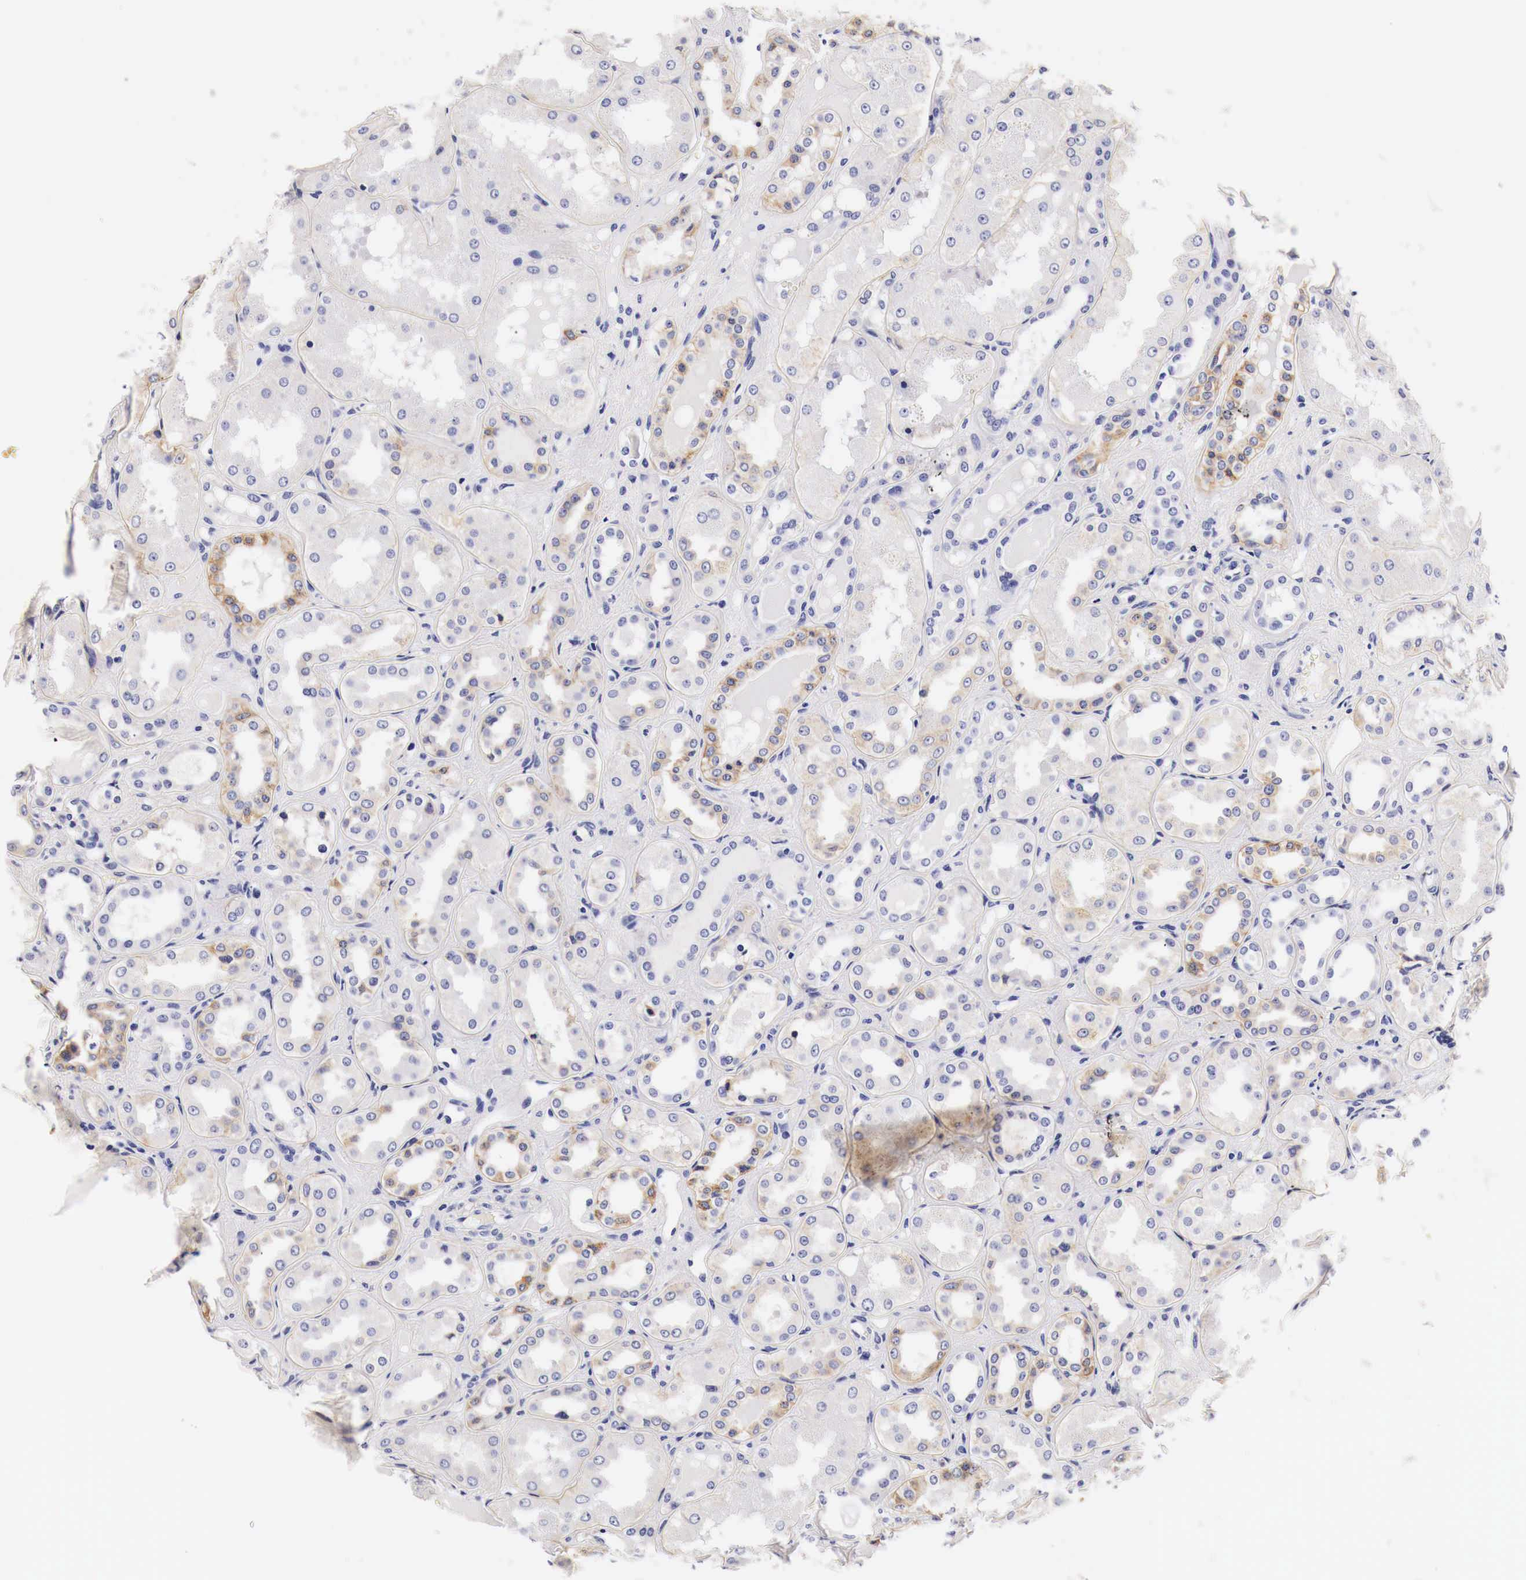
{"staining": {"intensity": "moderate", "quantity": "25%-75%", "location": "cytoplasmic/membranous"}, "tissue": "kidney", "cell_type": "Cells in glomeruli", "image_type": "normal", "snomed": [{"axis": "morphology", "description": "Normal tissue, NOS"}, {"axis": "topography", "description": "Kidney"}], "caption": "A brown stain labels moderate cytoplasmic/membranous expression of a protein in cells in glomeruli of normal human kidney.", "gene": "EGFR", "patient": {"sex": "male", "age": 36}}